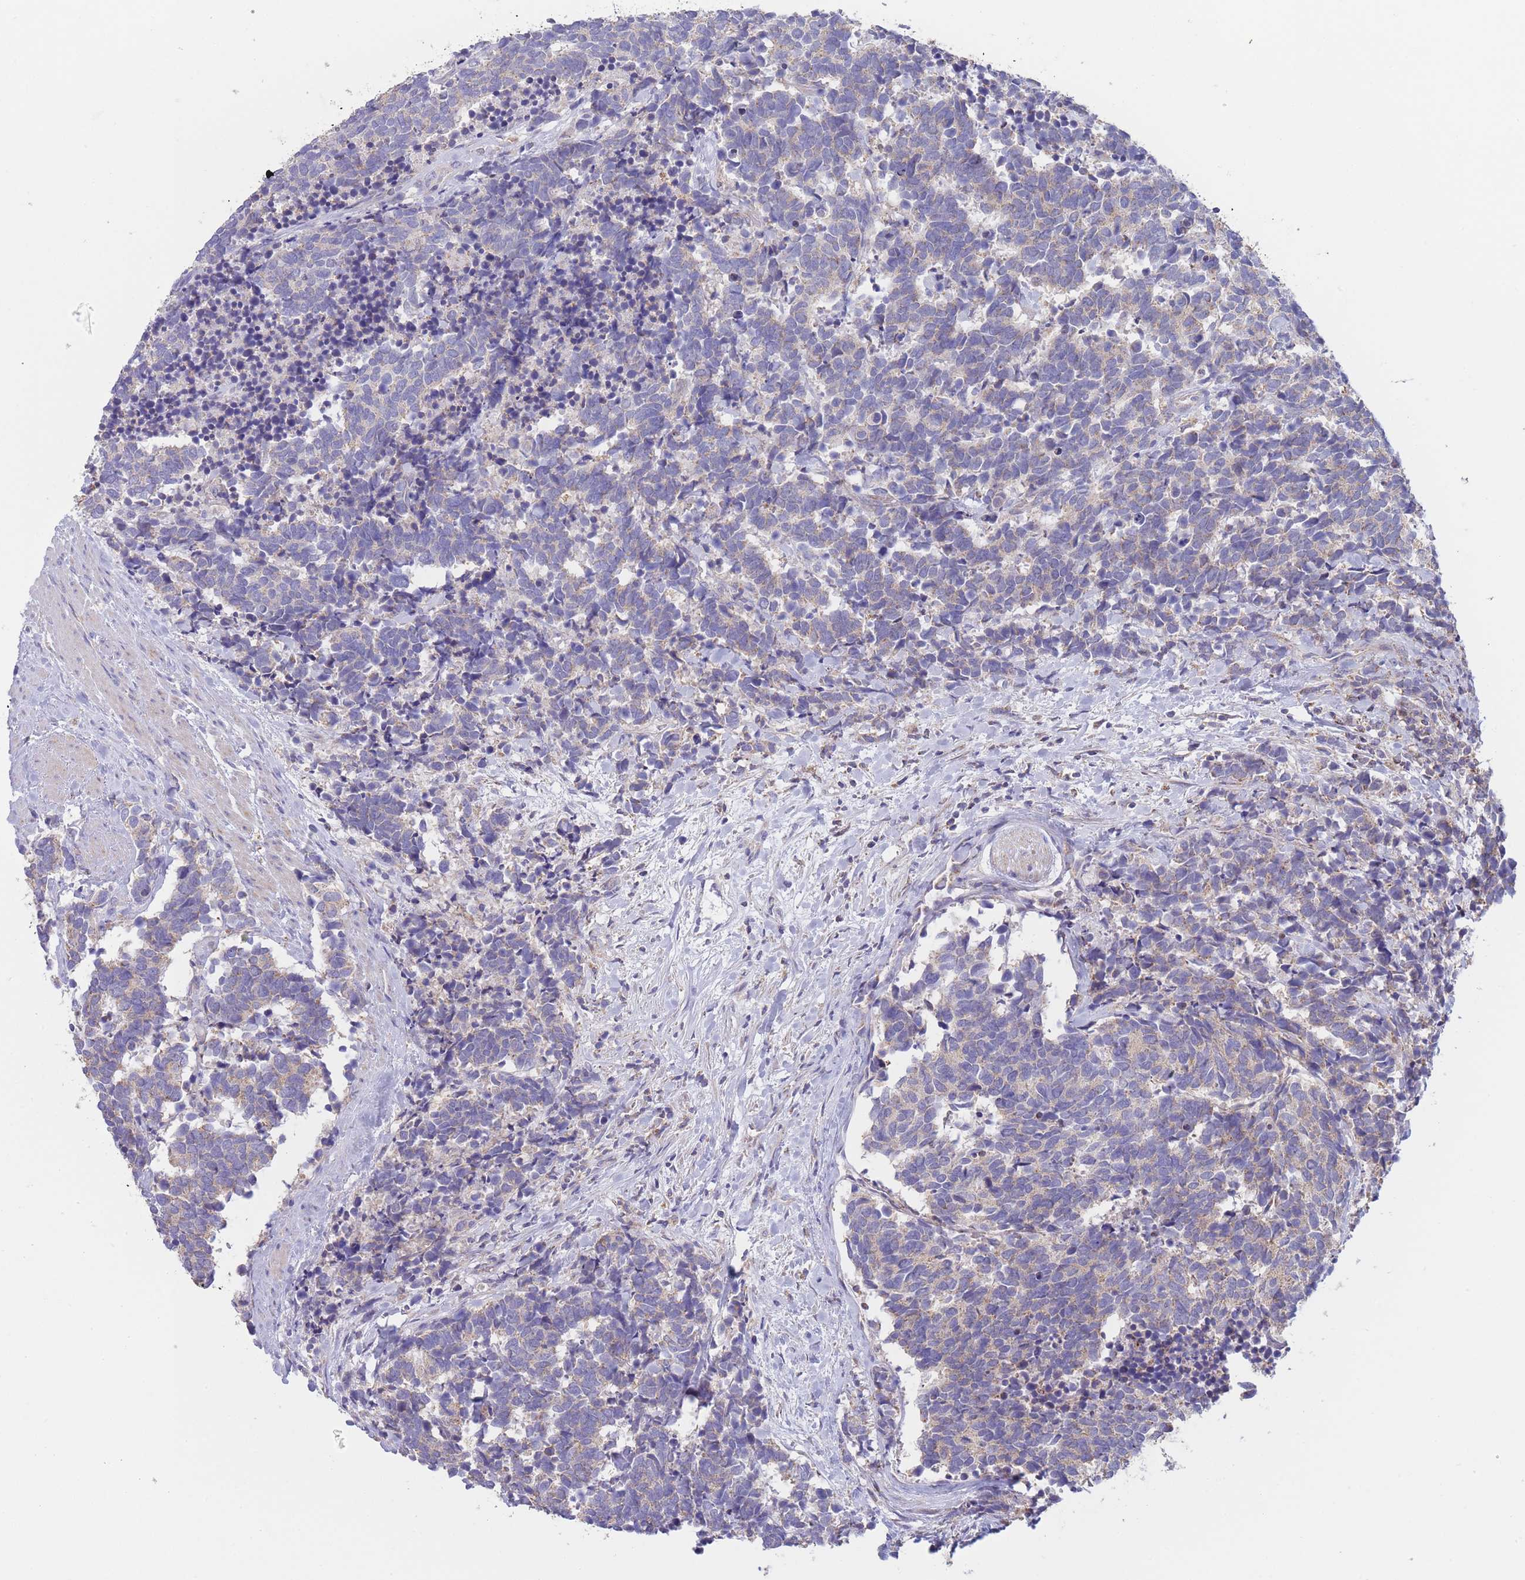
{"staining": {"intensity": "negative", "quantity": "none", "location": "none"}, "tissue": "carcinoid", "cell_type": "Tumor cells", "image_type": "cancer", "snomed": [{"axis": "morphology", "description": "Carcinoma, NOS"}, {"axis": "morphology", "description": "Carcinoid, malignant, NOS"}, {"axis": "topography", "description": "Prostate"}], "caption": "Carcinoid stained for a protein using immunohistochemistry (IHC) shows no staining tumor cells.", "gene": "SLC25A42", "patient": {"sex": "male", "age": 57}}